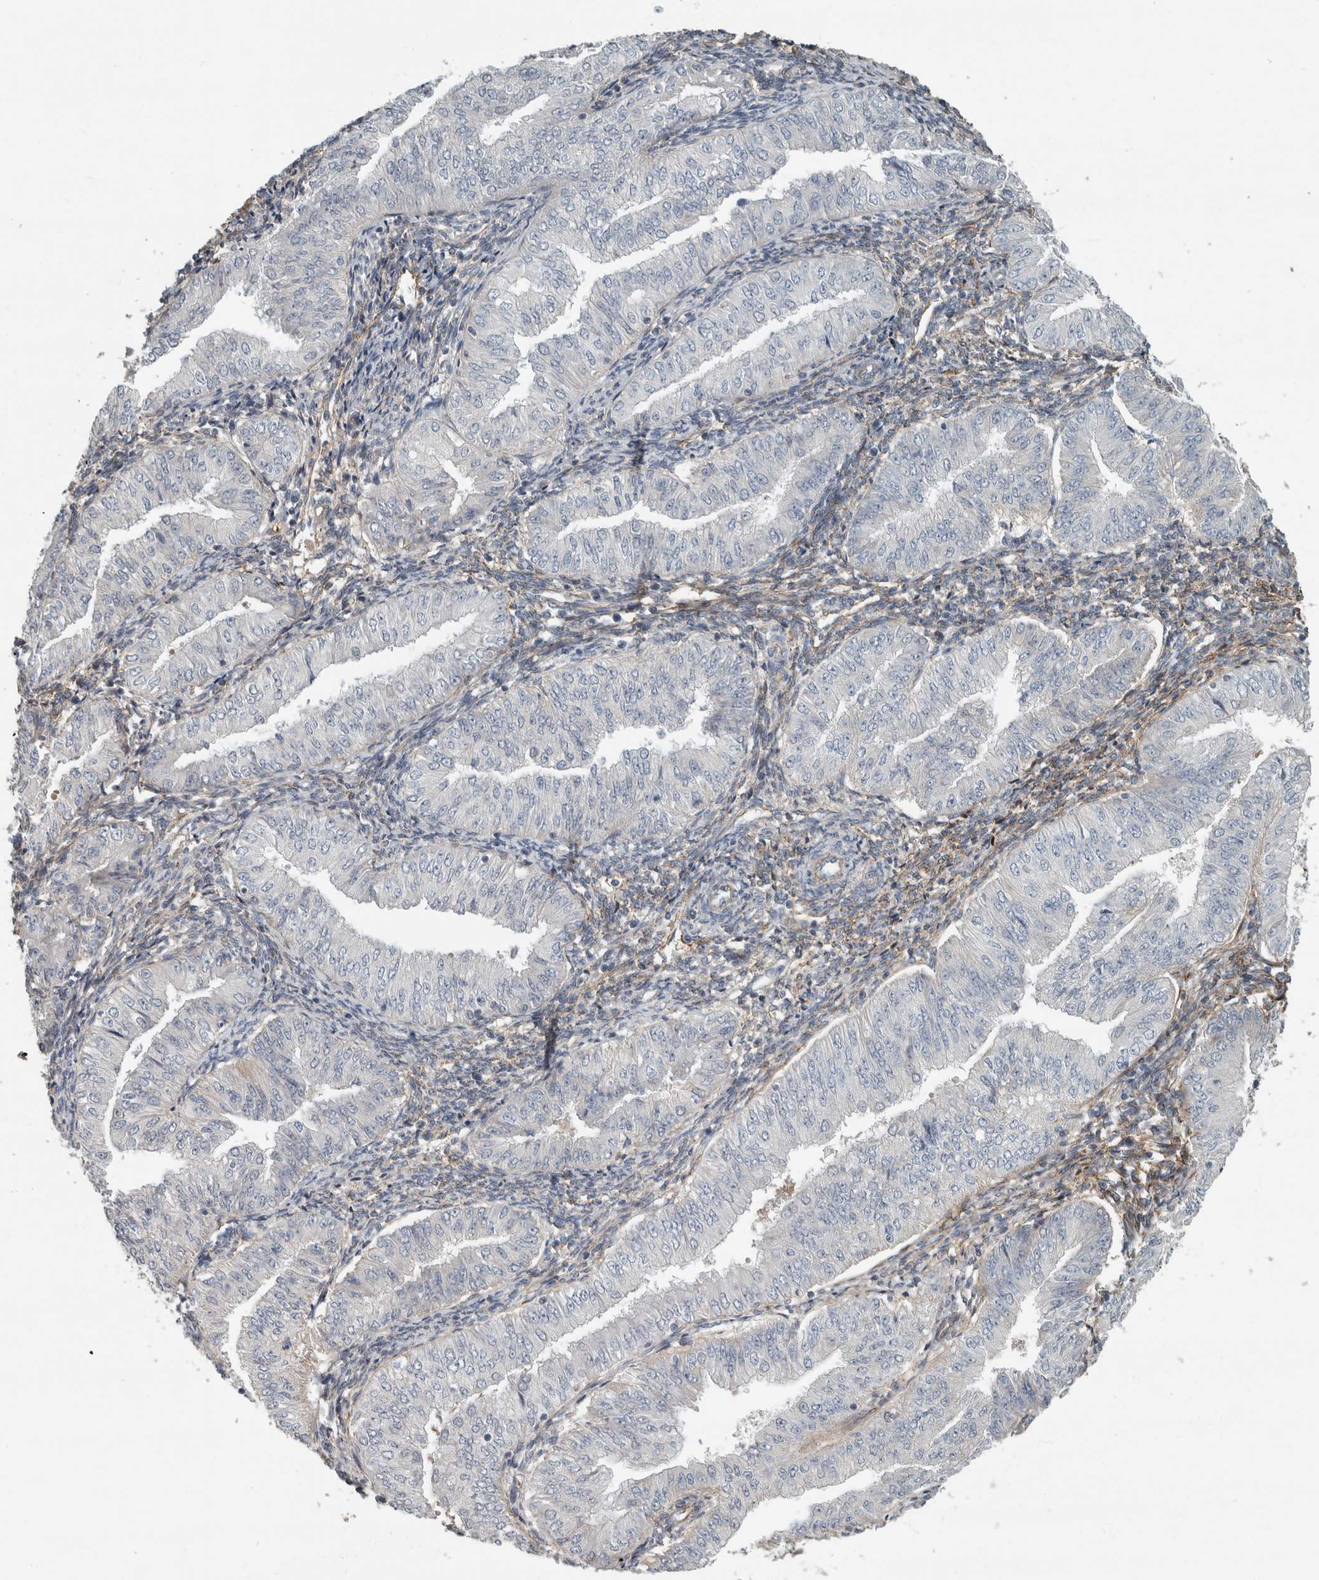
{"staining": {"intensity": "negative", "quantity": "none", "location": "none"}, "tissue": "endometrial cancer", "cell_type": "Tumor cells", "image_type": "cancer", "snomed": [{"axis": "morphology", "description": "Normal tissue, NOS"}, {"axis": "morphology", "description": "Adenocarcinoma, NOS"}, {"axis": "topography", "description": "Endometrium"}], "caption": "Endometrial adenocarcinoma was stained to show a protein in brown. There is no significant expression in tumor cells.", "gene": "FN1", "patient": {"sex": "female", "age": 53}}